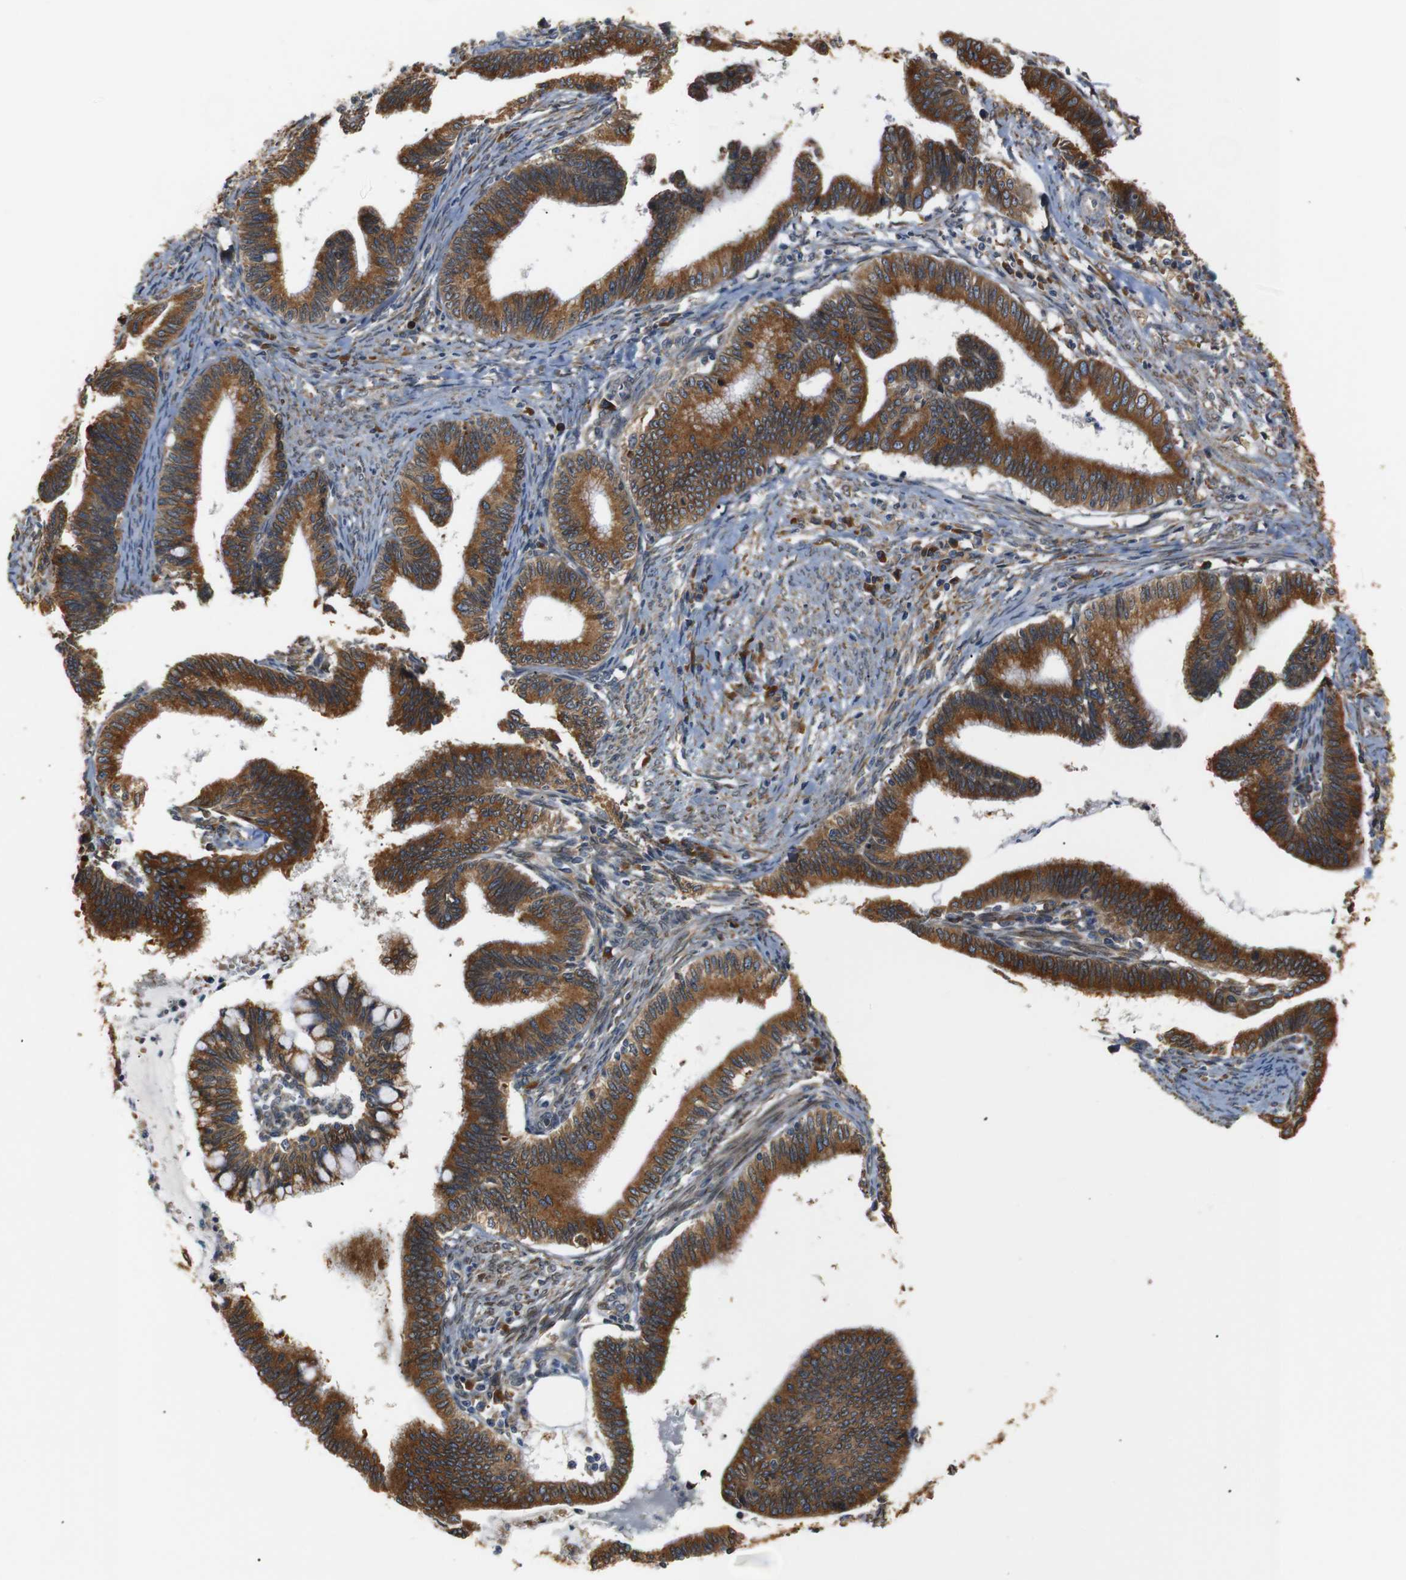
{"staining": {"intensity": "strong", "quantity": ">75%", "location": "cytoplasmic/membranous"}, "tissue": "cervical cancer", "cell_type": "Tumor cells", "image_type": "cancer", "snomed": [{"axis": "morphology", "description": "Adenocarcinoma, NOS"}, {"axis": "topography", "description": "Cervix"}], "caption": "Tumor cells reveal strong cytoplasmic/membranous positivity in about >75% of cells in cervical adenocarcinoma. (DAB IHC with brightfield microscopy, high magnification).", "gene": "TMED2", "patient": {"sex": "female", "age": 36}}